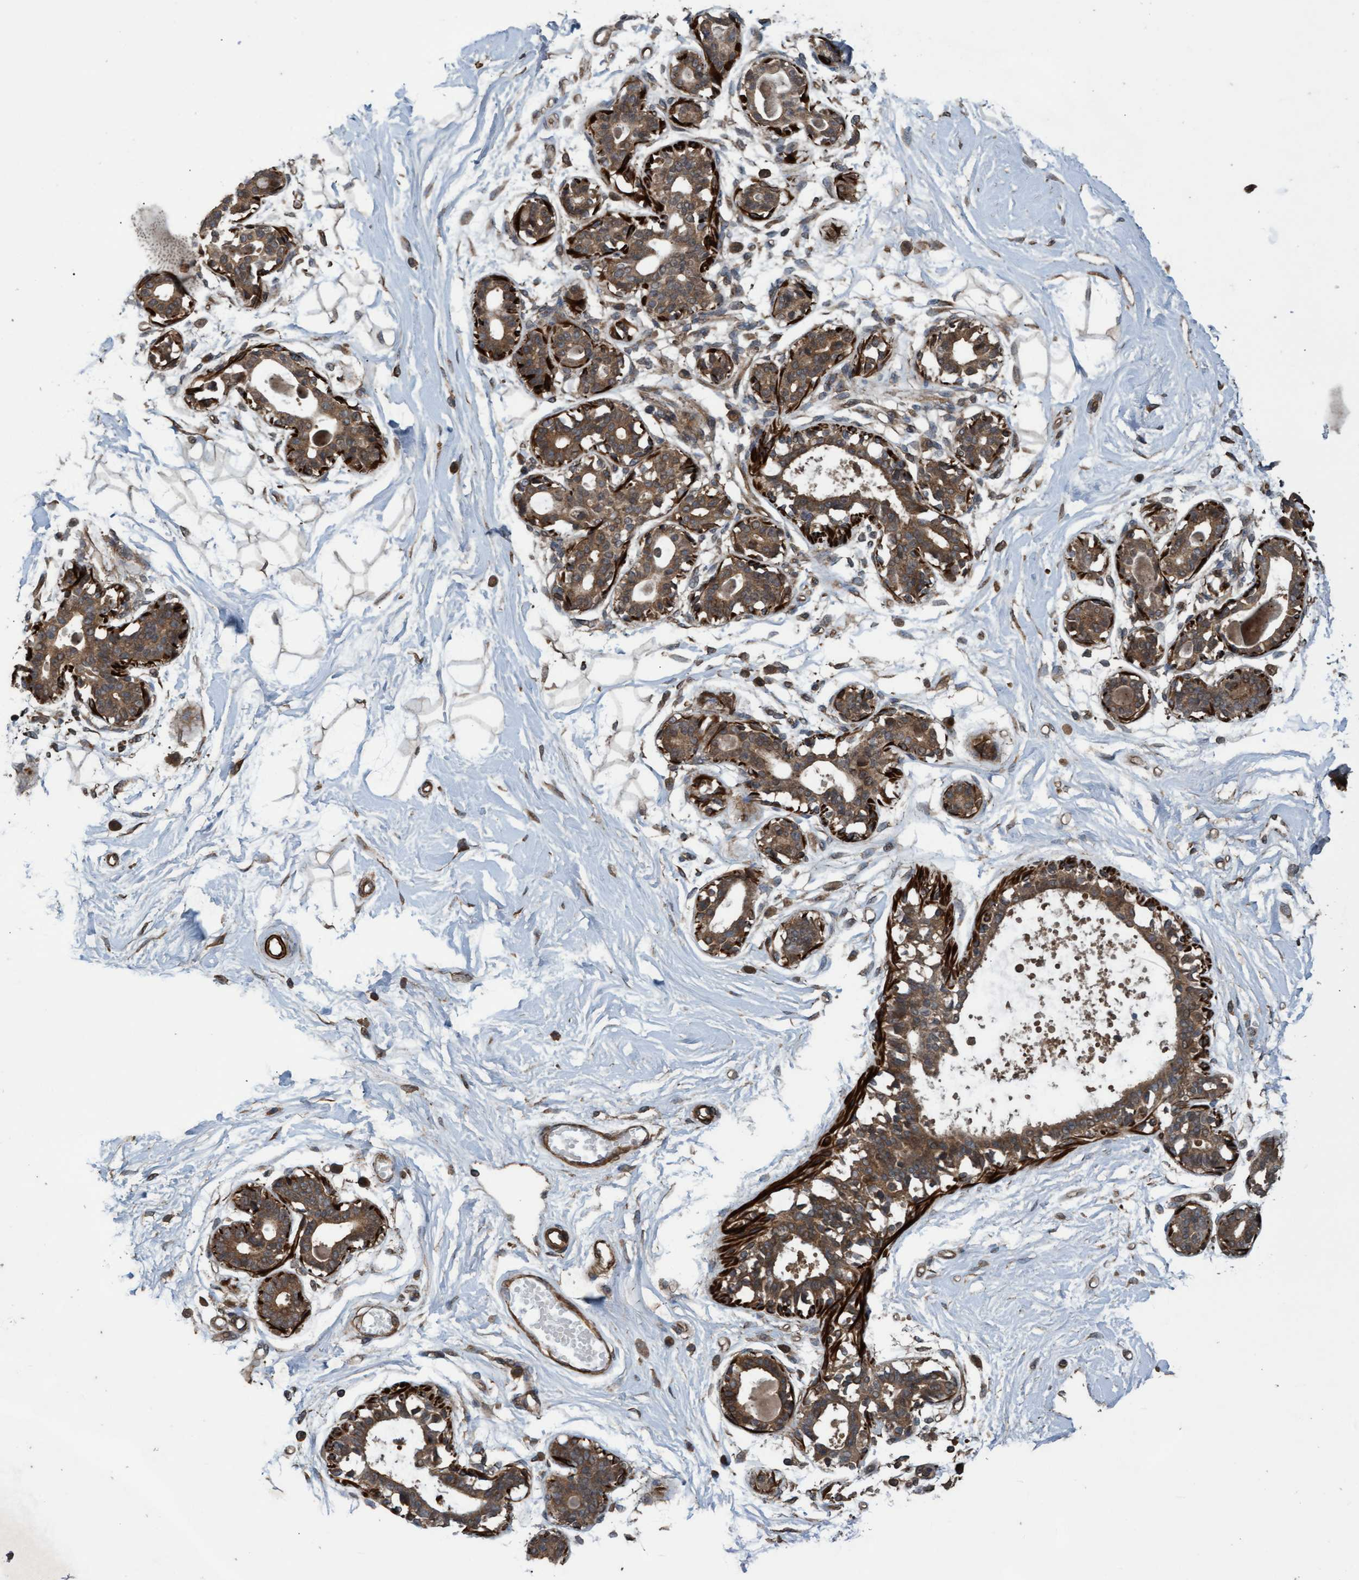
{"staining": {"intensity": "moderate", "quantity": ">75%", "location": "cytoplasmic/membranous"}, "tissue": "breast", "cell_type": "Adipocytes", "image_type": "normal", "snomed": [{"axis": "morphology", "description": "Normal tissue, NOS"}, {"axis": "topography", "description": "Breast"}], "caption": "Human breast stained for a protein (brown) displays moderate cytoplasmic/membranous positive staining in approximately >75% of adipocytes.", "gene": "GGT6", "patient": {"sex": "female", "age": 45}}